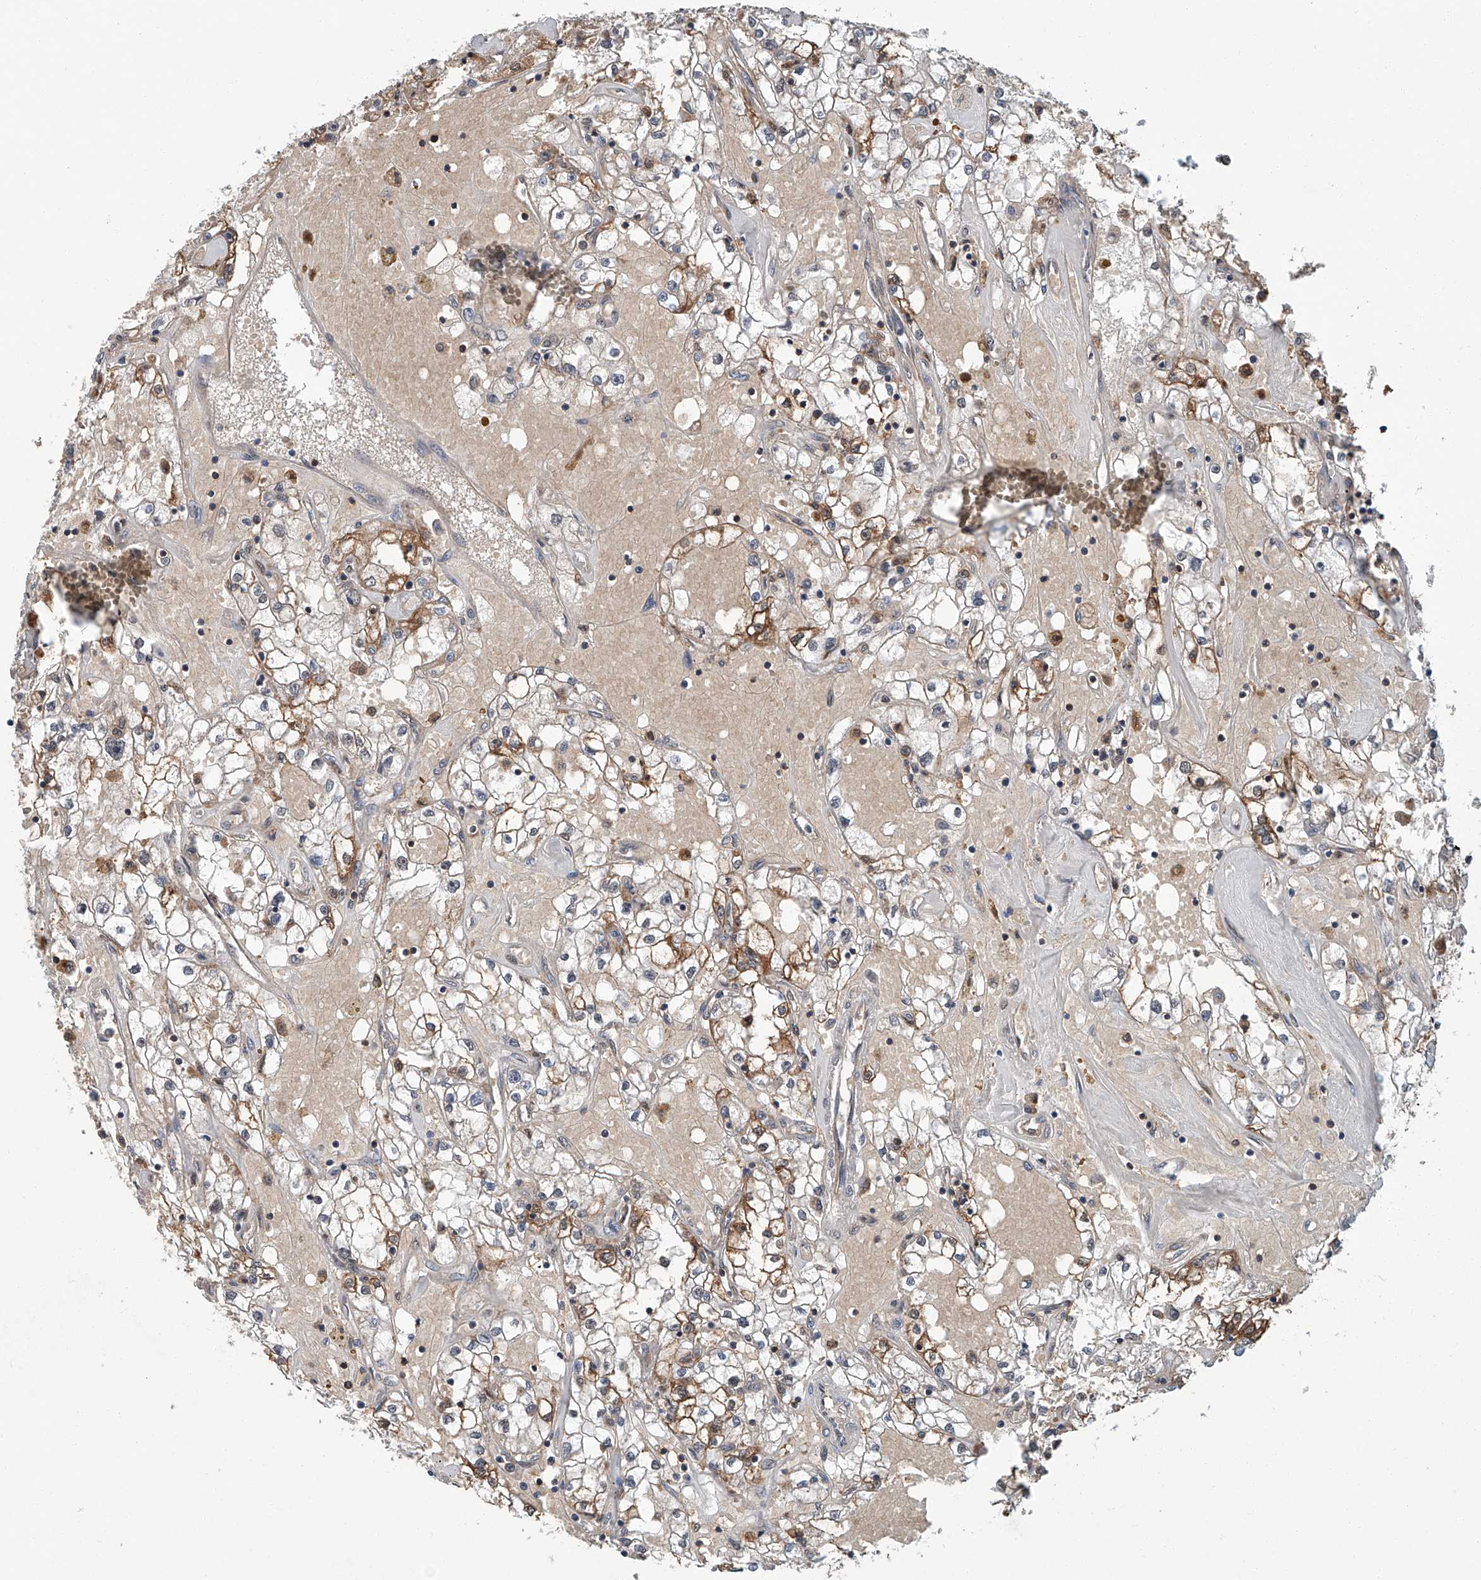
{"staining": {"intensity": "moderate", "quantity": "<25%", "location": "cytoplasmic/membranous"}, "tissue": "renal cancer", "cell_type": "Tumor cells", "image_type": "cancer", "snomed": [{"axis": "morphology", "description": "Adenocarcinoma, NOS"}, {"axis": "topography", "description": "Kidney"}], "caption": "Tumor cells reveal low levels of moderate cytoplasmic/membranous positivity in about <25% of cells in human renal cancer. (DAB = brown stain, brightfield microscopy at high magnification).", "gene": "CLK1", "patient": {"sex": "male", "age": 56}}